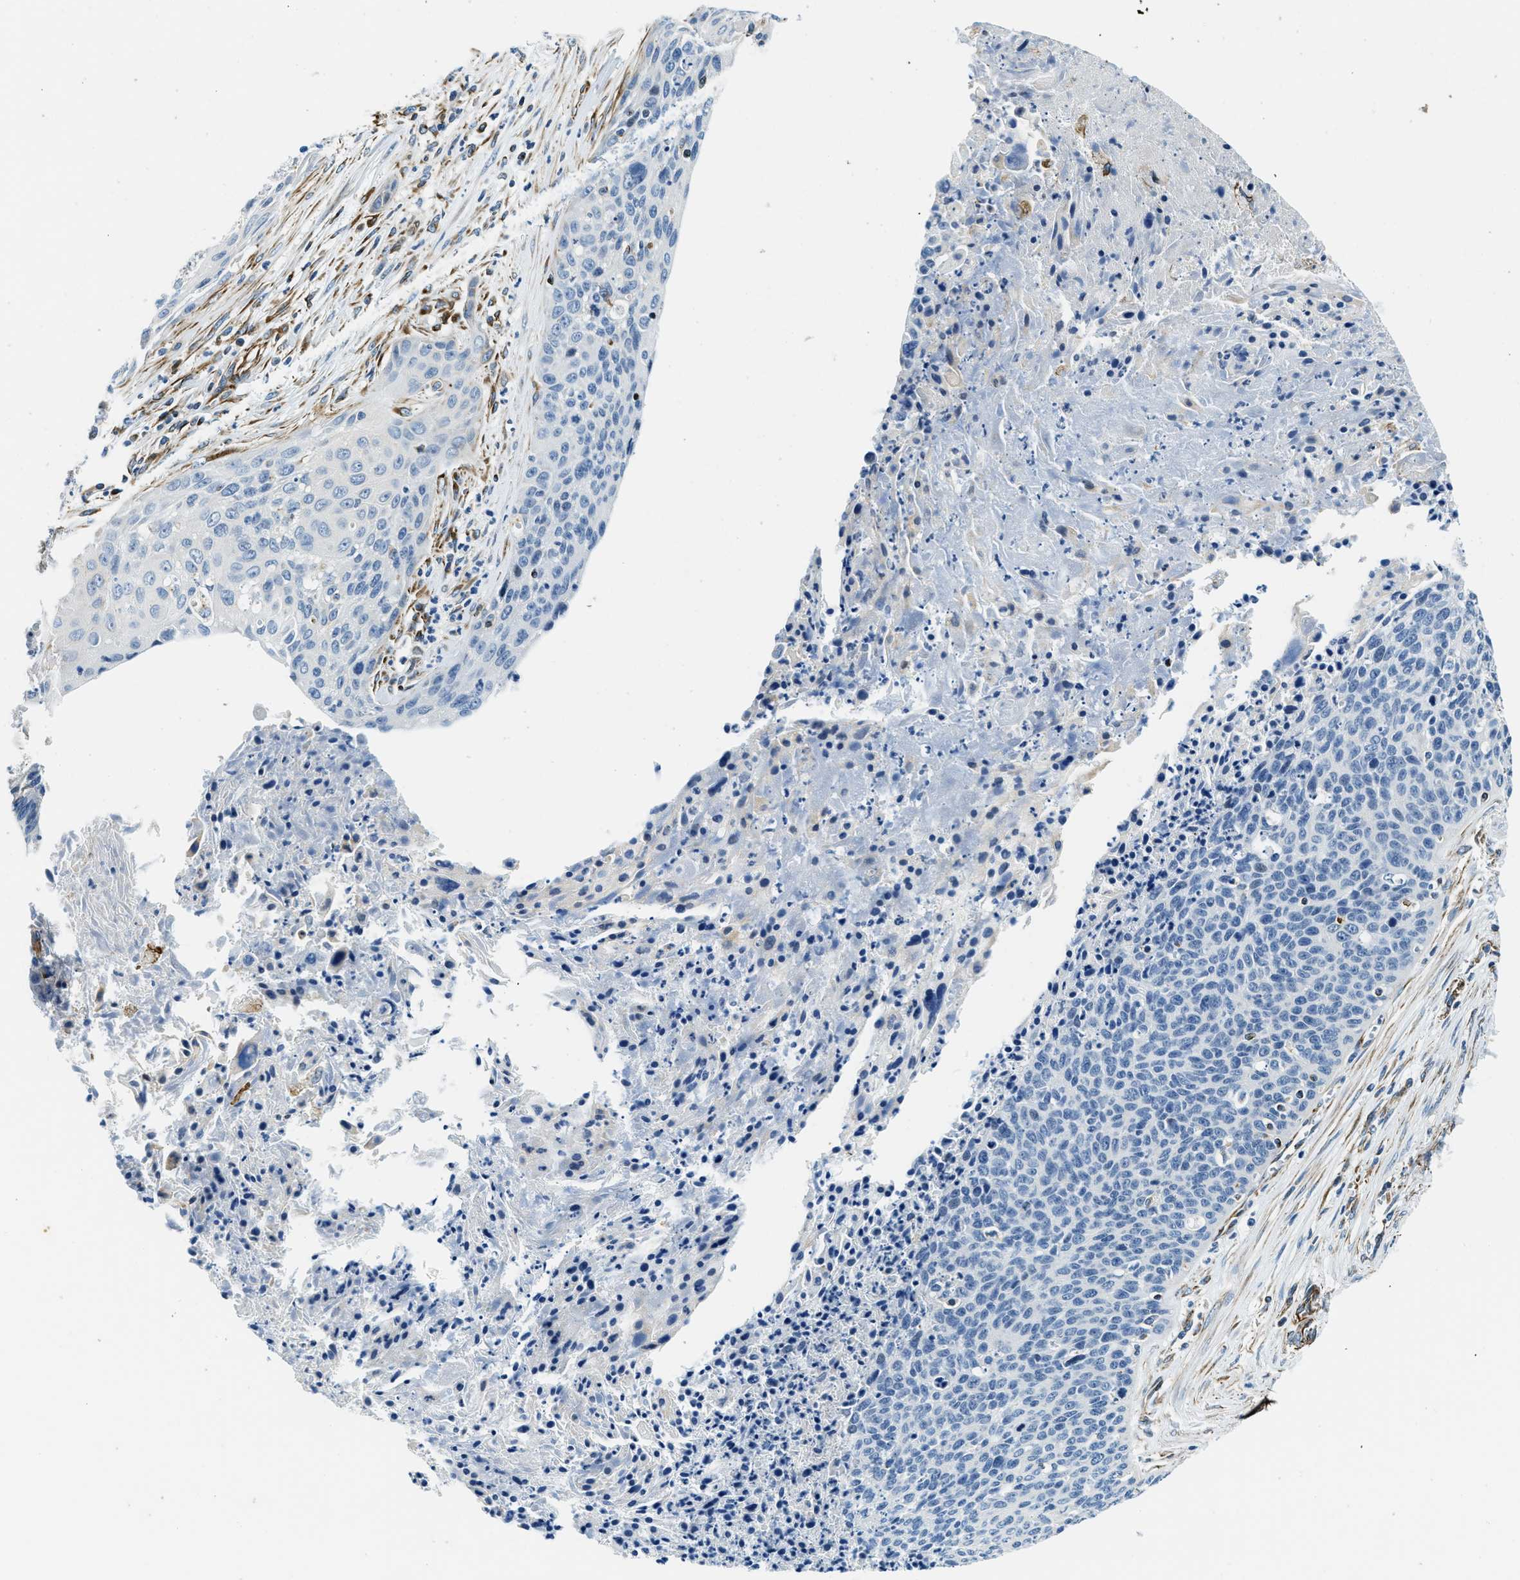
{"staining": {"intensity": "negative", "quantity": "none", "location": "none"}, "tissue": "cervical cancer", "cell_type": "Tumor cells", "image_type": "cancer", "snomed": [{"axis": "morphology", "description": "Squamous cell carcinoma, NOS"}, {"axis": "topography", "description": "Cervix"}], "caption": "Immunohistochemistry image of neoplastic tissue: squamous cell carcinoma (cervical) stained with DAB shows no significant protein staining in tumor cells.", "gene": "GNS", "patient": {"sex": "female", "age": 55}}